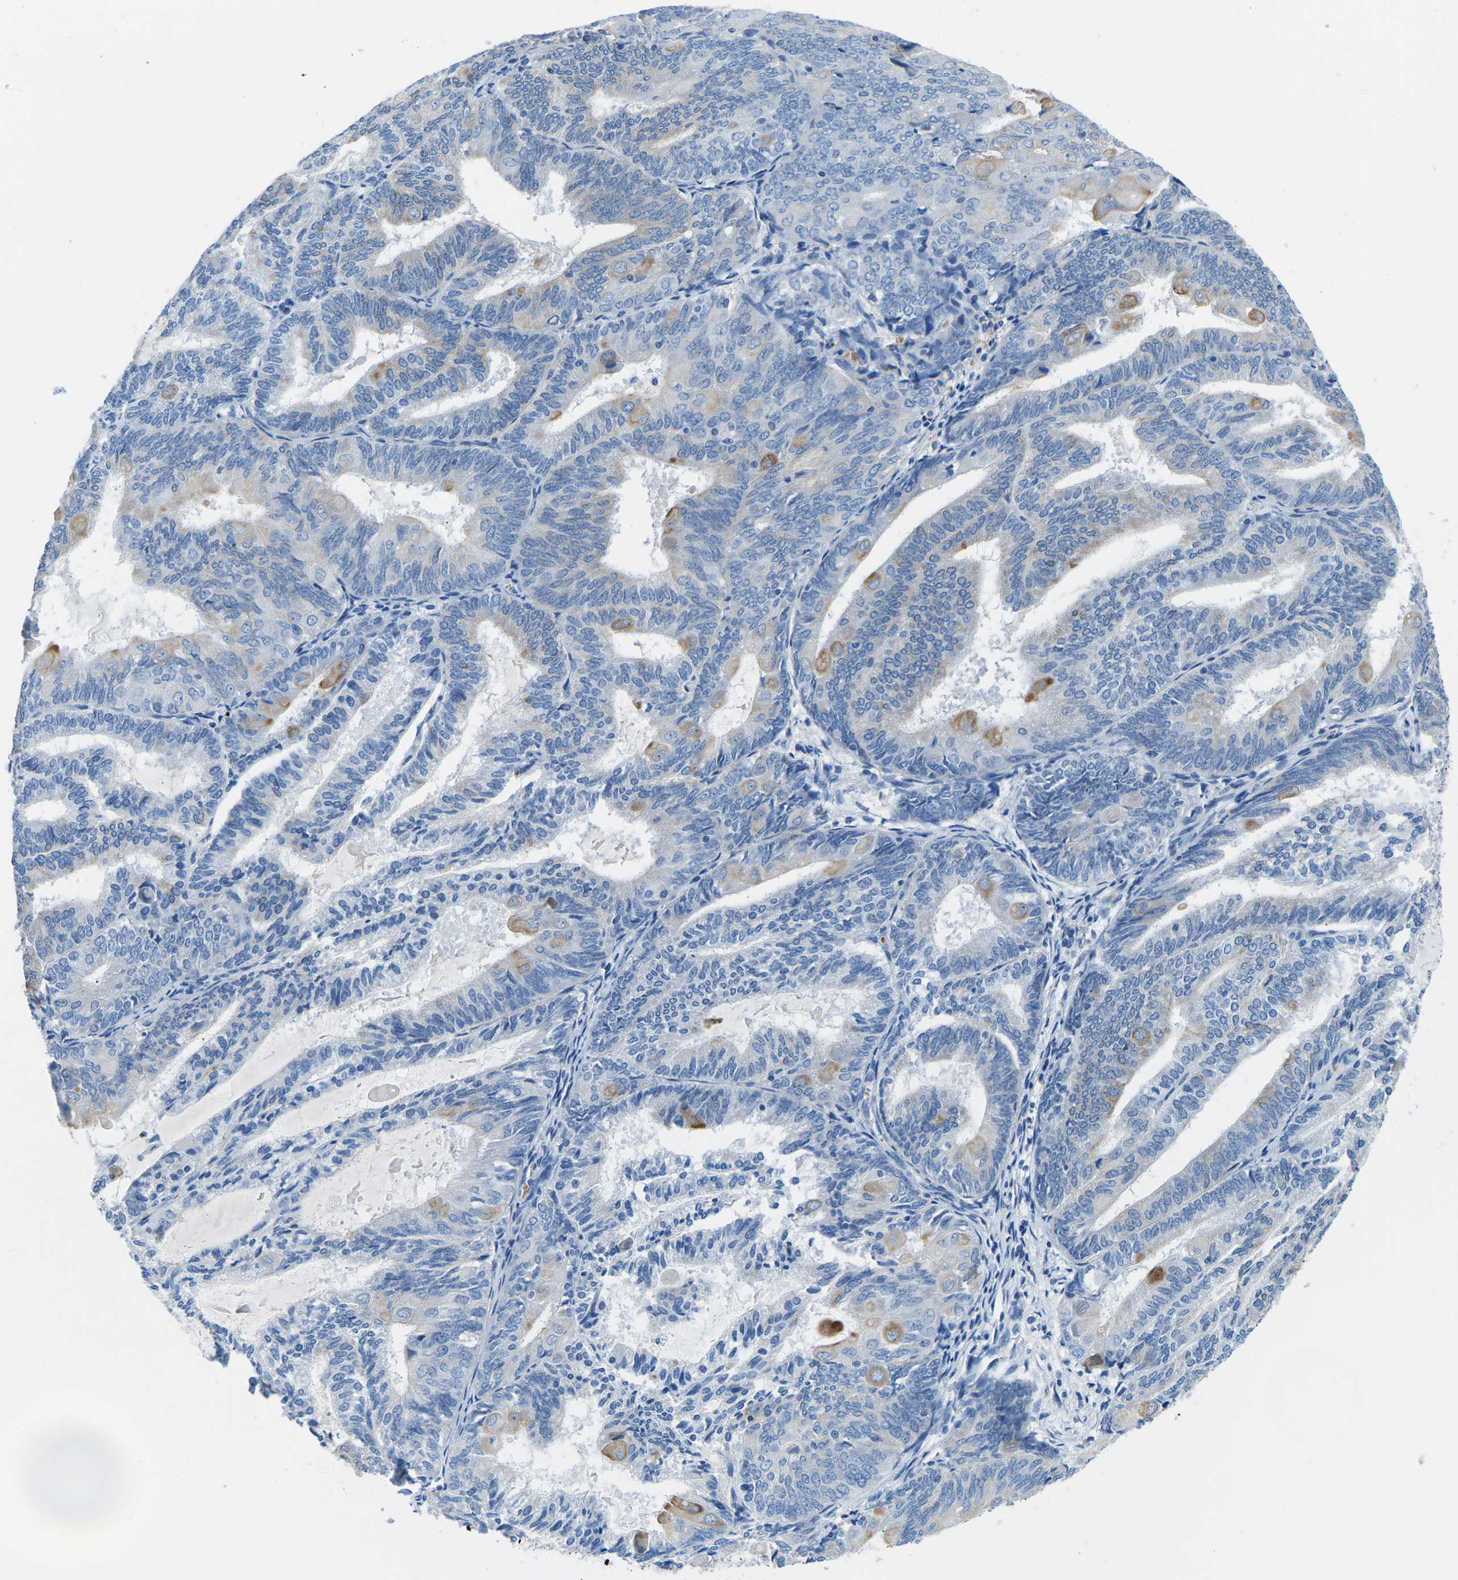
{"staining": {"intensity": "weak", "quantity": "<25%", "location": "cytoplasmic/membranous"}, "tissue": "endometrial cancer", "cell_type": "Tumor cells", "image_type": "cancer", "snomed": [{"axis": "morphology", "description": "Adenocarcinoma, NOS"}, {"axis": "topography", "description": "Endometrium"}], "caption": "The immunohistochemistry histopathology image has no significant expression in tumor cells of adenocarcinoma (endometrial) tissue.", "gene": "TM6SF1", "patient": {"sex": "female", "age": 81}}